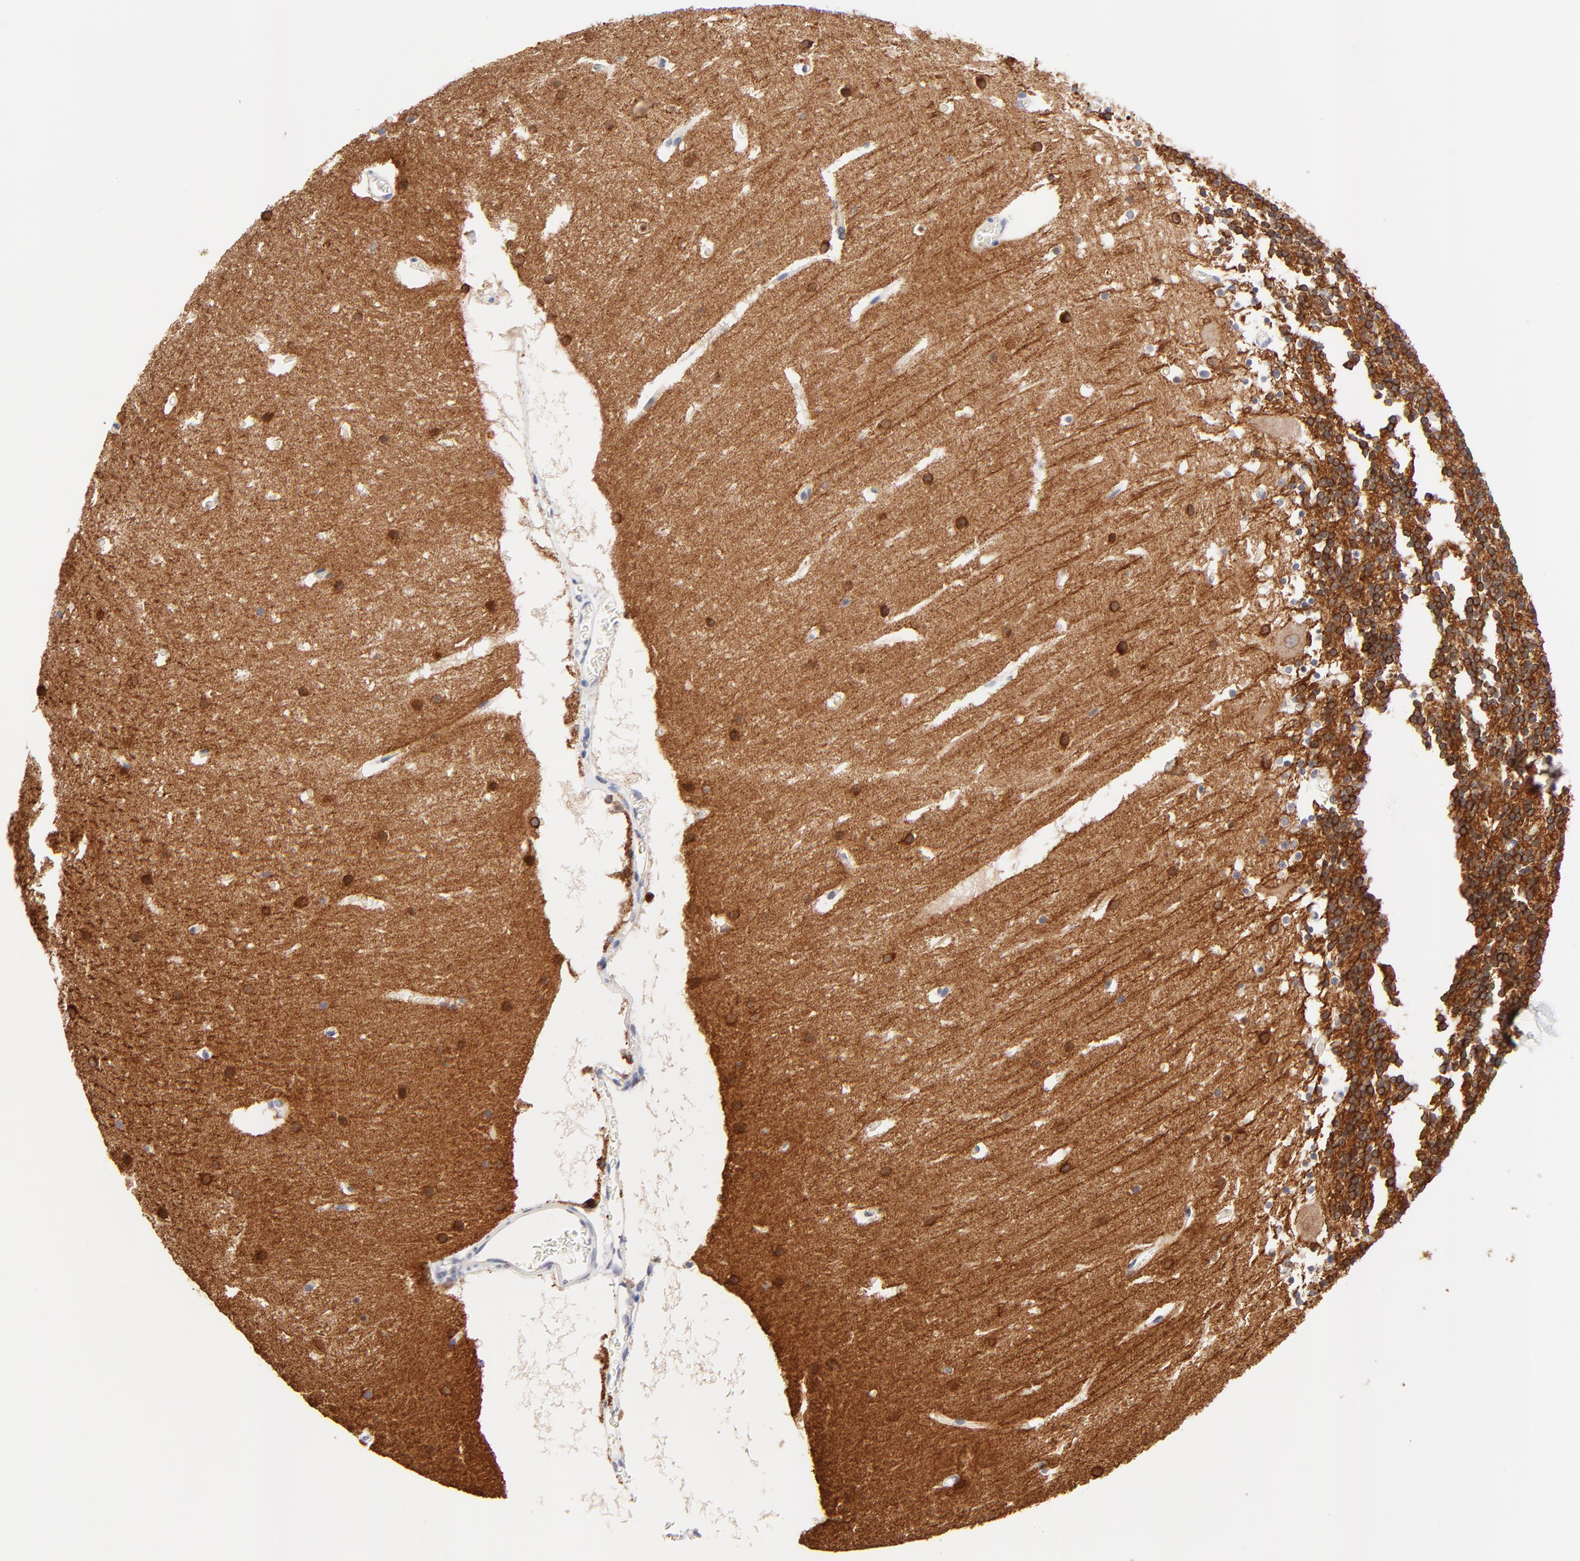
{"staining": {"intensity": "strong", "quantity": ">75%", "location": "cytoplasmic/membranous,nuclear"}, "tissue": "cerebellum", "cell_type": "Cells in granular layer", "image_type": "normal", "snomed": [{"axis": "morphology", "description": "Normal tissue, NOS"}, {"axis": "topography", "description": "Cerebellum"}], "caption": "Protein expression analysis of unremarkable human cerebellum reveals strong cytoplasmic/membranous,nuclear staining in approximately >75% of cells in granular layer. The protein of interest is shown in brown color, while the nuclei are stained blue.", "gene": "FAM117B", "patient": {"sex": "male", "age": 45}}